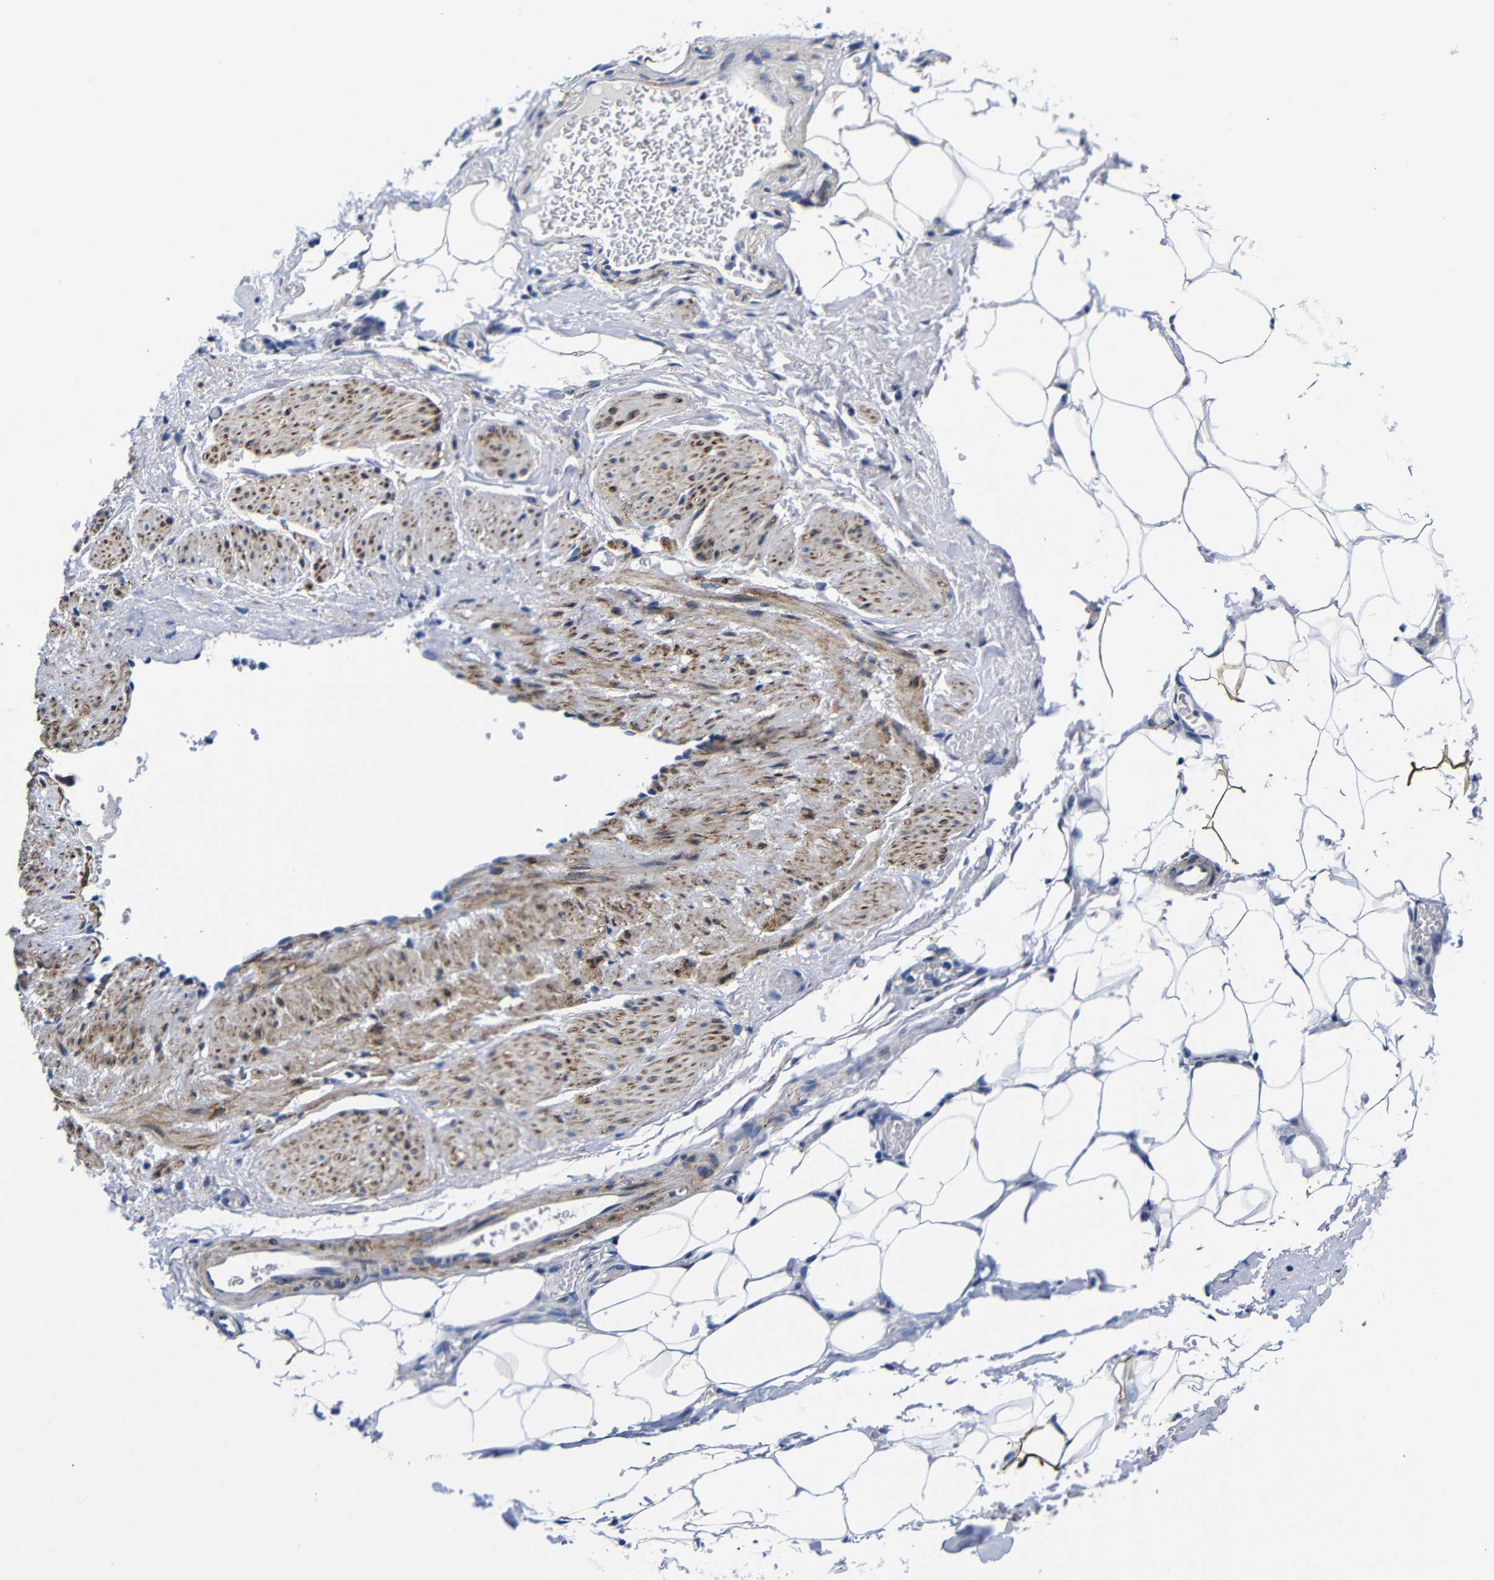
{"staining": {"intensity": "moderate", "quantity": "<25%", "location": "cytoplasmic/membranous"}, "tissue": "adipose tissue", "cell_type": "Adipocytes", "image_type": "normal", "snomed": [{"axis": "morphology", "description": "Normal tissue, NOS"}, {"axis": "topography", "description": "Soft tissue"}, {"axis": "topography", "description": "Vascular tissue"}], "caption": "Brown immunohistochemical staining in unremarkable adipose tissue demonstrates moderate cytoplasmic/membranous expression in approximately <25% of adipocytes. (Stains: DAB (3,3'-diaminobenzidine) in brown, nuclei in blue, Microscopy: brightfield microscopy at high magnification).", "gene": "LRIG1", "patient": {"sex": "female", "age": 35}}